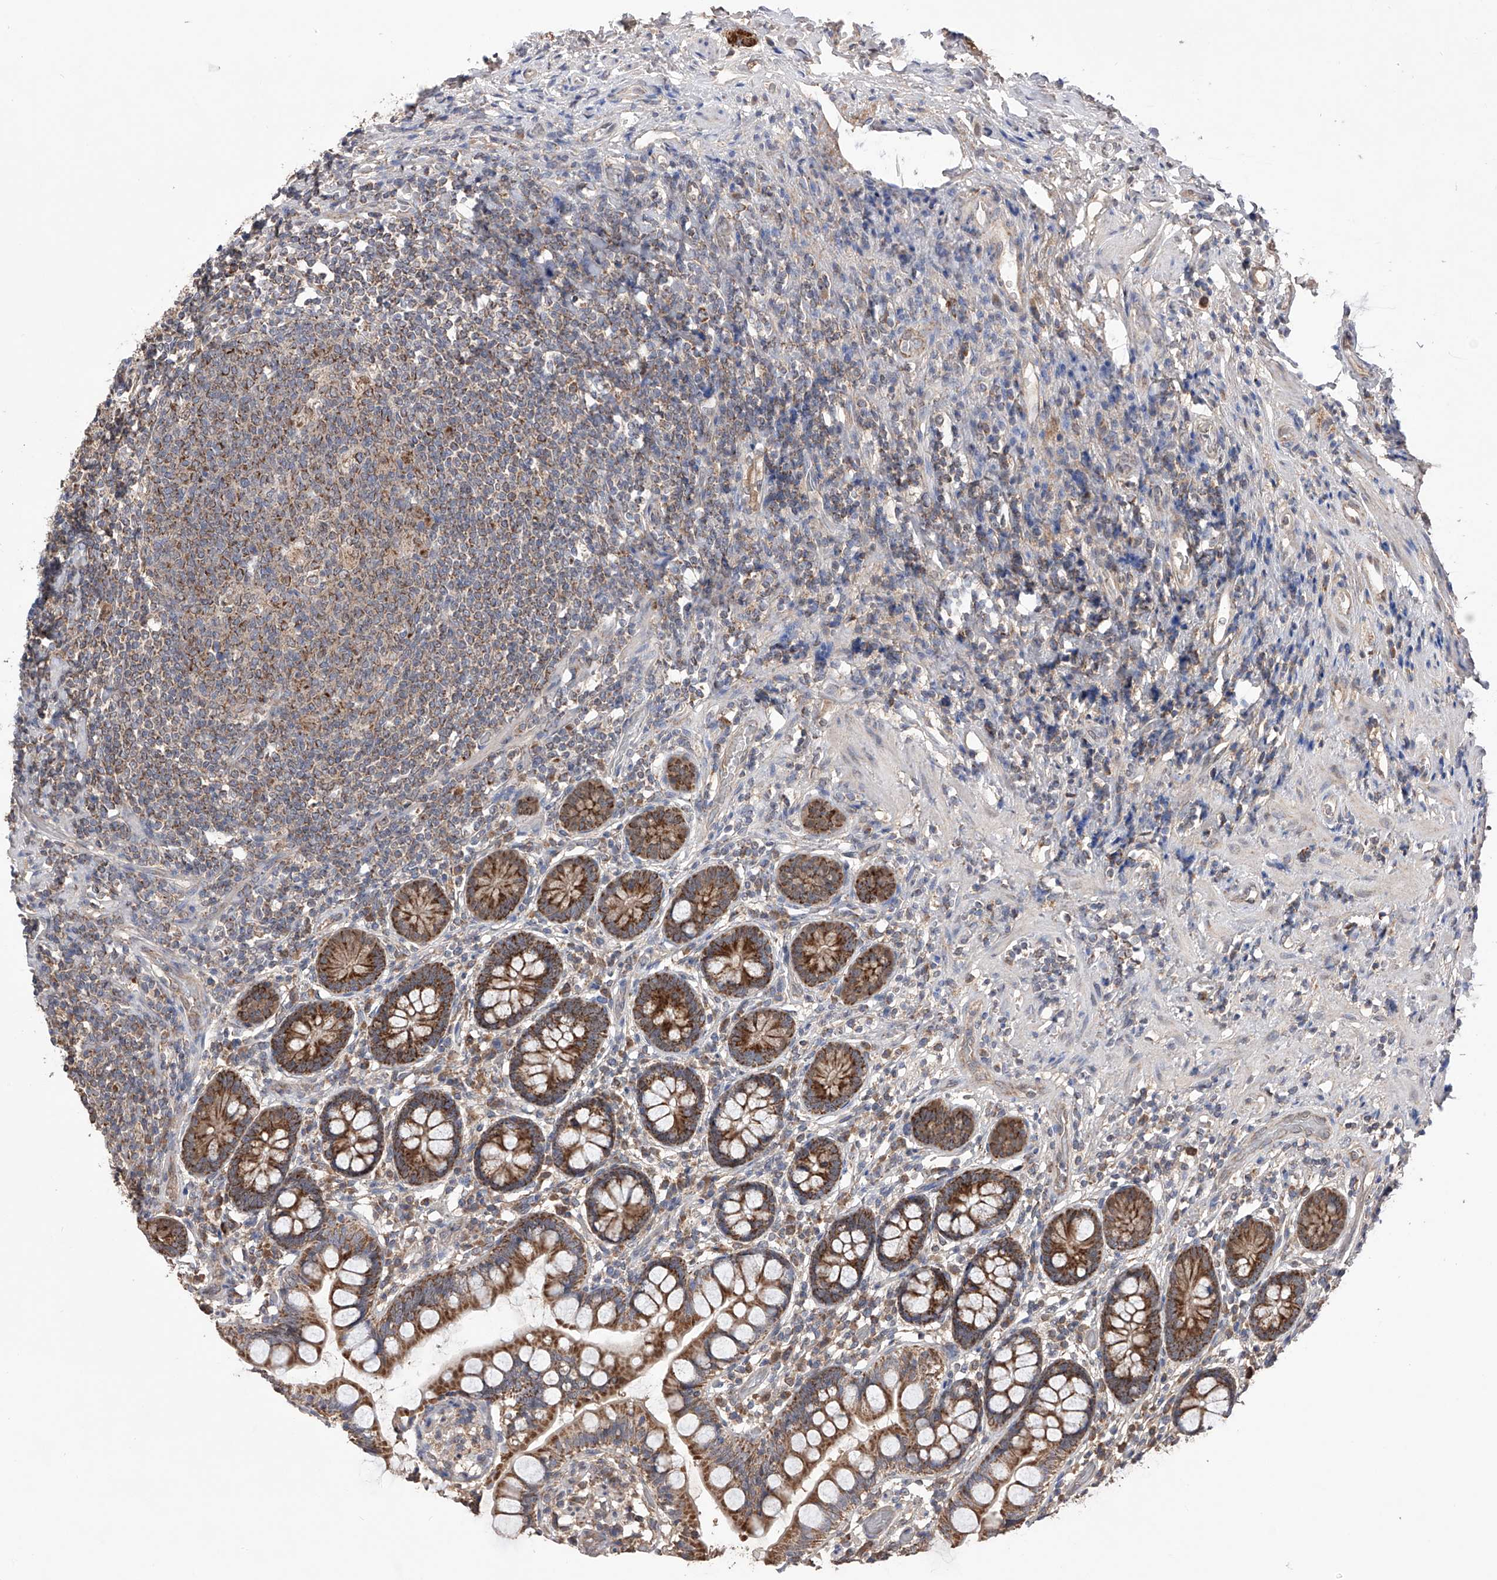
{"staining": {"intensity": "strong", "quantity": ">75%", "location": "cytoplasmic/membranous"}, "tissue": "small intestine", "cell_type": "Glandular cells", "image_type": "normal", "snomed": [{"axis": "morphology", "description": "Normal tissue, NOS"}, {"axis": "topography", "description": "Small intestine"}], "caption": "DAB (3,3'-diaminobenzidine) immunohistochemical staining of unremarkable human small intestine demonstrates strong cytoplasmic/membranous protein expression in approximately >75% of glandular cells. (DAB (3,3'-diaminobenzidine) IHC, brown staining for protein, blue staining for nuclei).", "gene": "SDHAF4", "patient": {"sex": "male", "age": 52}}